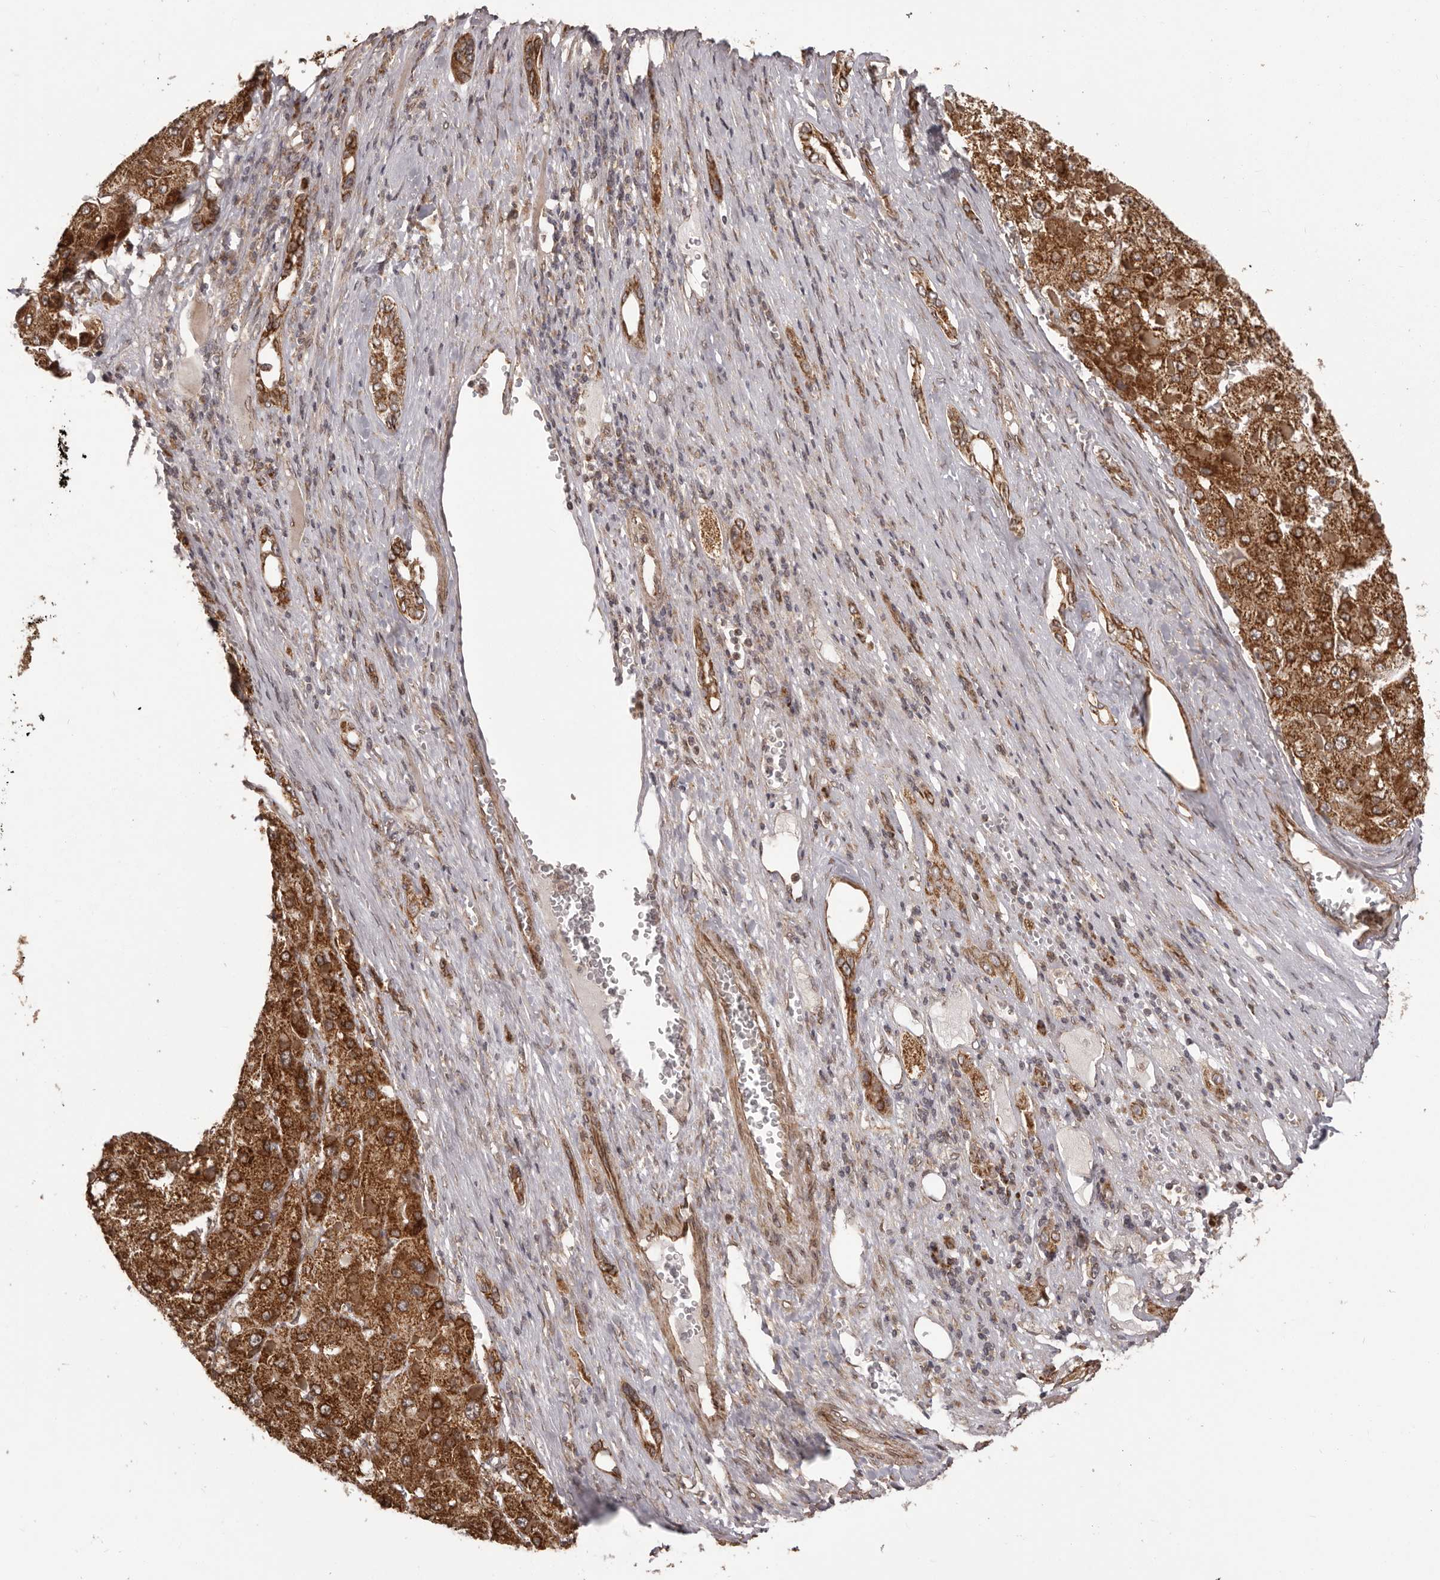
{"staining": {"intensity": "strong", "quantity": ">75%", "location": "cytoplasmic/membranous"}, "tissue": "liver cancer", "cell_type": "Tumor cells", "image_type": "cancer", "snomed": [{"axis": "morphology", "description": "Carcinoma, Hepatocellular, NOS"}, {"axis": "topography", "description": "Liver"}], "caption": "Immunohistochemical staining of human hepatocellular carcinoma (liver) displays high levels of strong cytoplasmic/membranous expression in about >75% of tumor cells.", "gene": "CHRM2", "patient": {"sex": "female", "age": 73}}